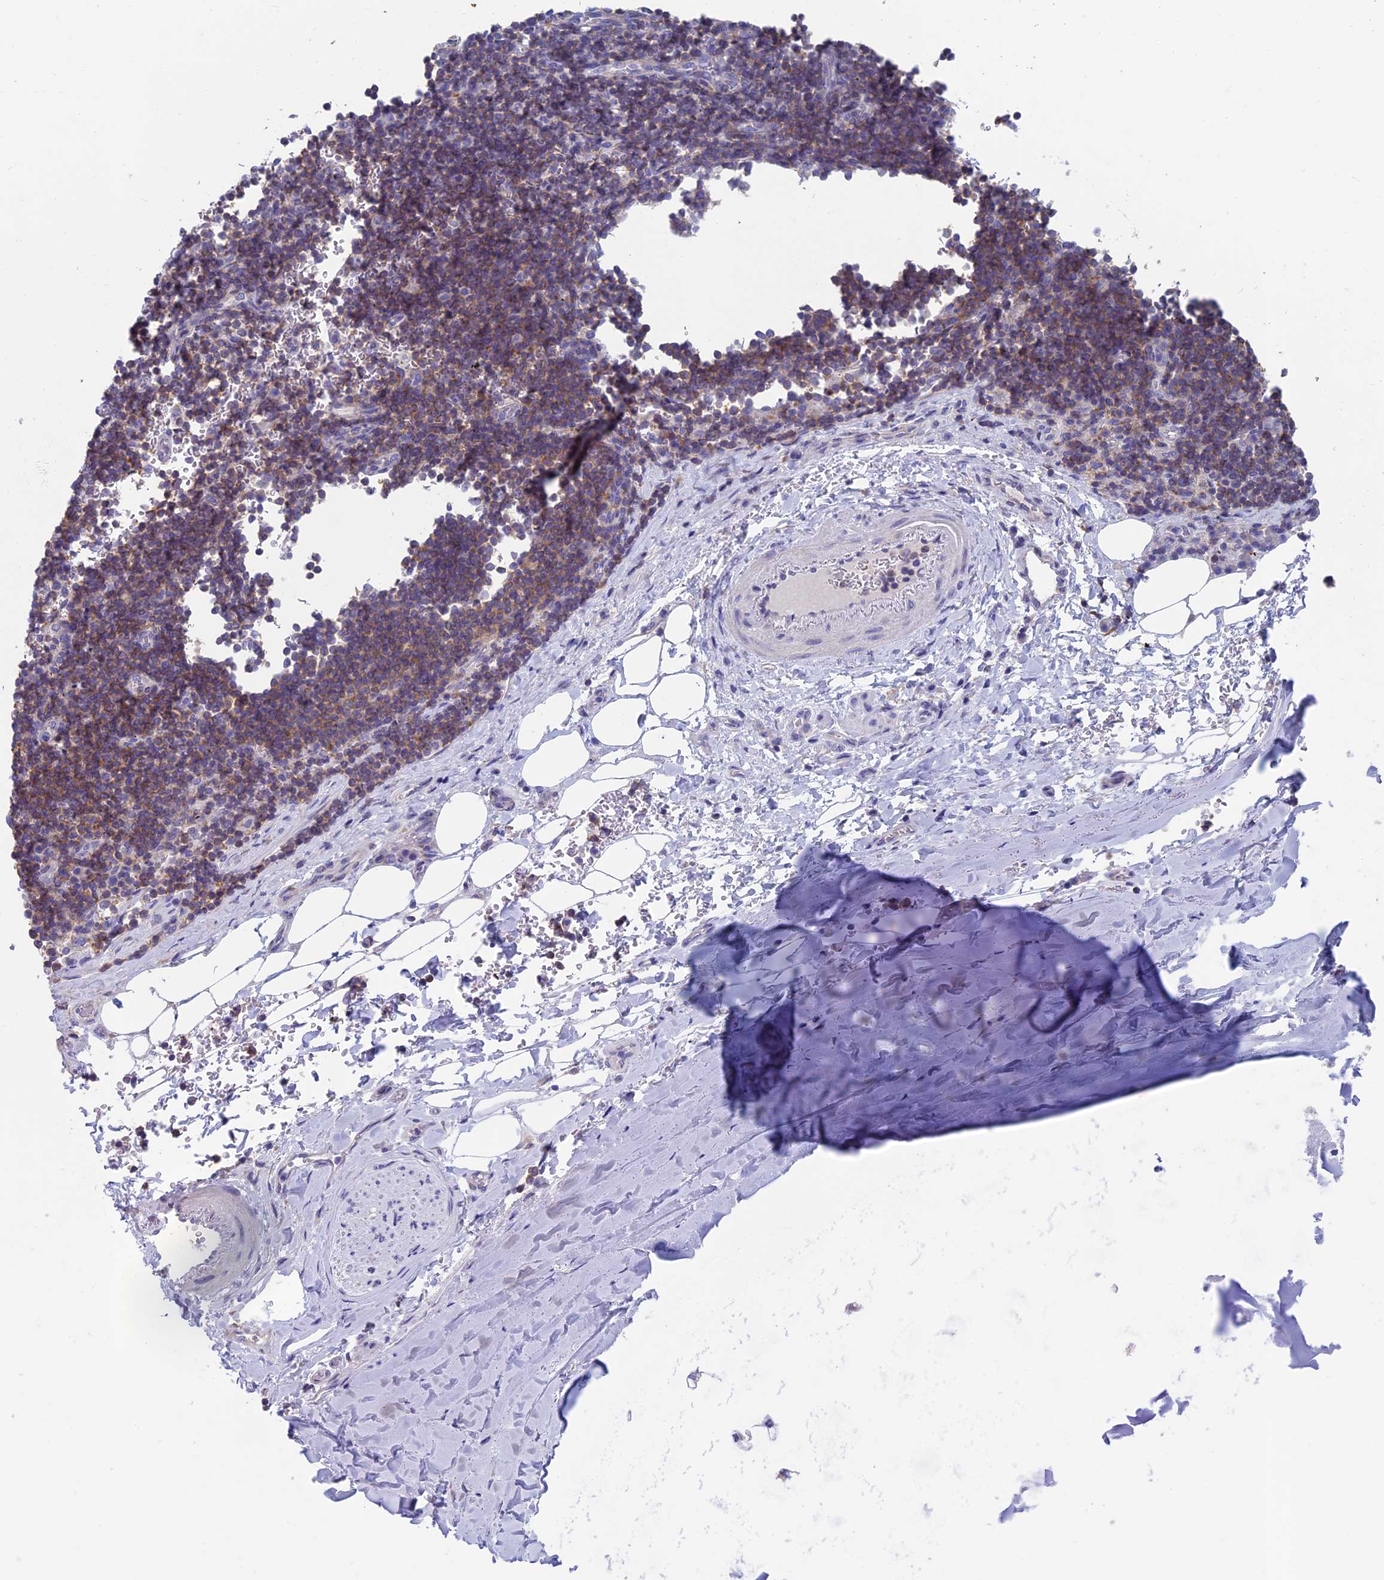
{"staining": {"intensity": "negative", "quantity": "none", "location": "none"}, "tissue": "adipose tissue", "cell_type": "Adipocytes", "image_type": "normal", "snomed": [{"axis": "morphology", "description": "Normal tissue, NOS"}, {"axis": "topography", "description": "Lymph node"}, {"axis": "topography", "description": "Cartilage tissue"}, {"axis": "topography", "description": "Bronchus"}], "caption": "This histopathology image is of benign adipose tissue stained with immunohistochemistry (IHC) to label a protein in brown with the nuclei are counter-stained blue. There is no staining in adipocytes. (DAB IHC with hematoxylin counter stain).", "gene": "SEPTIN1", "patient": {"sex": "male", "age": 63}}